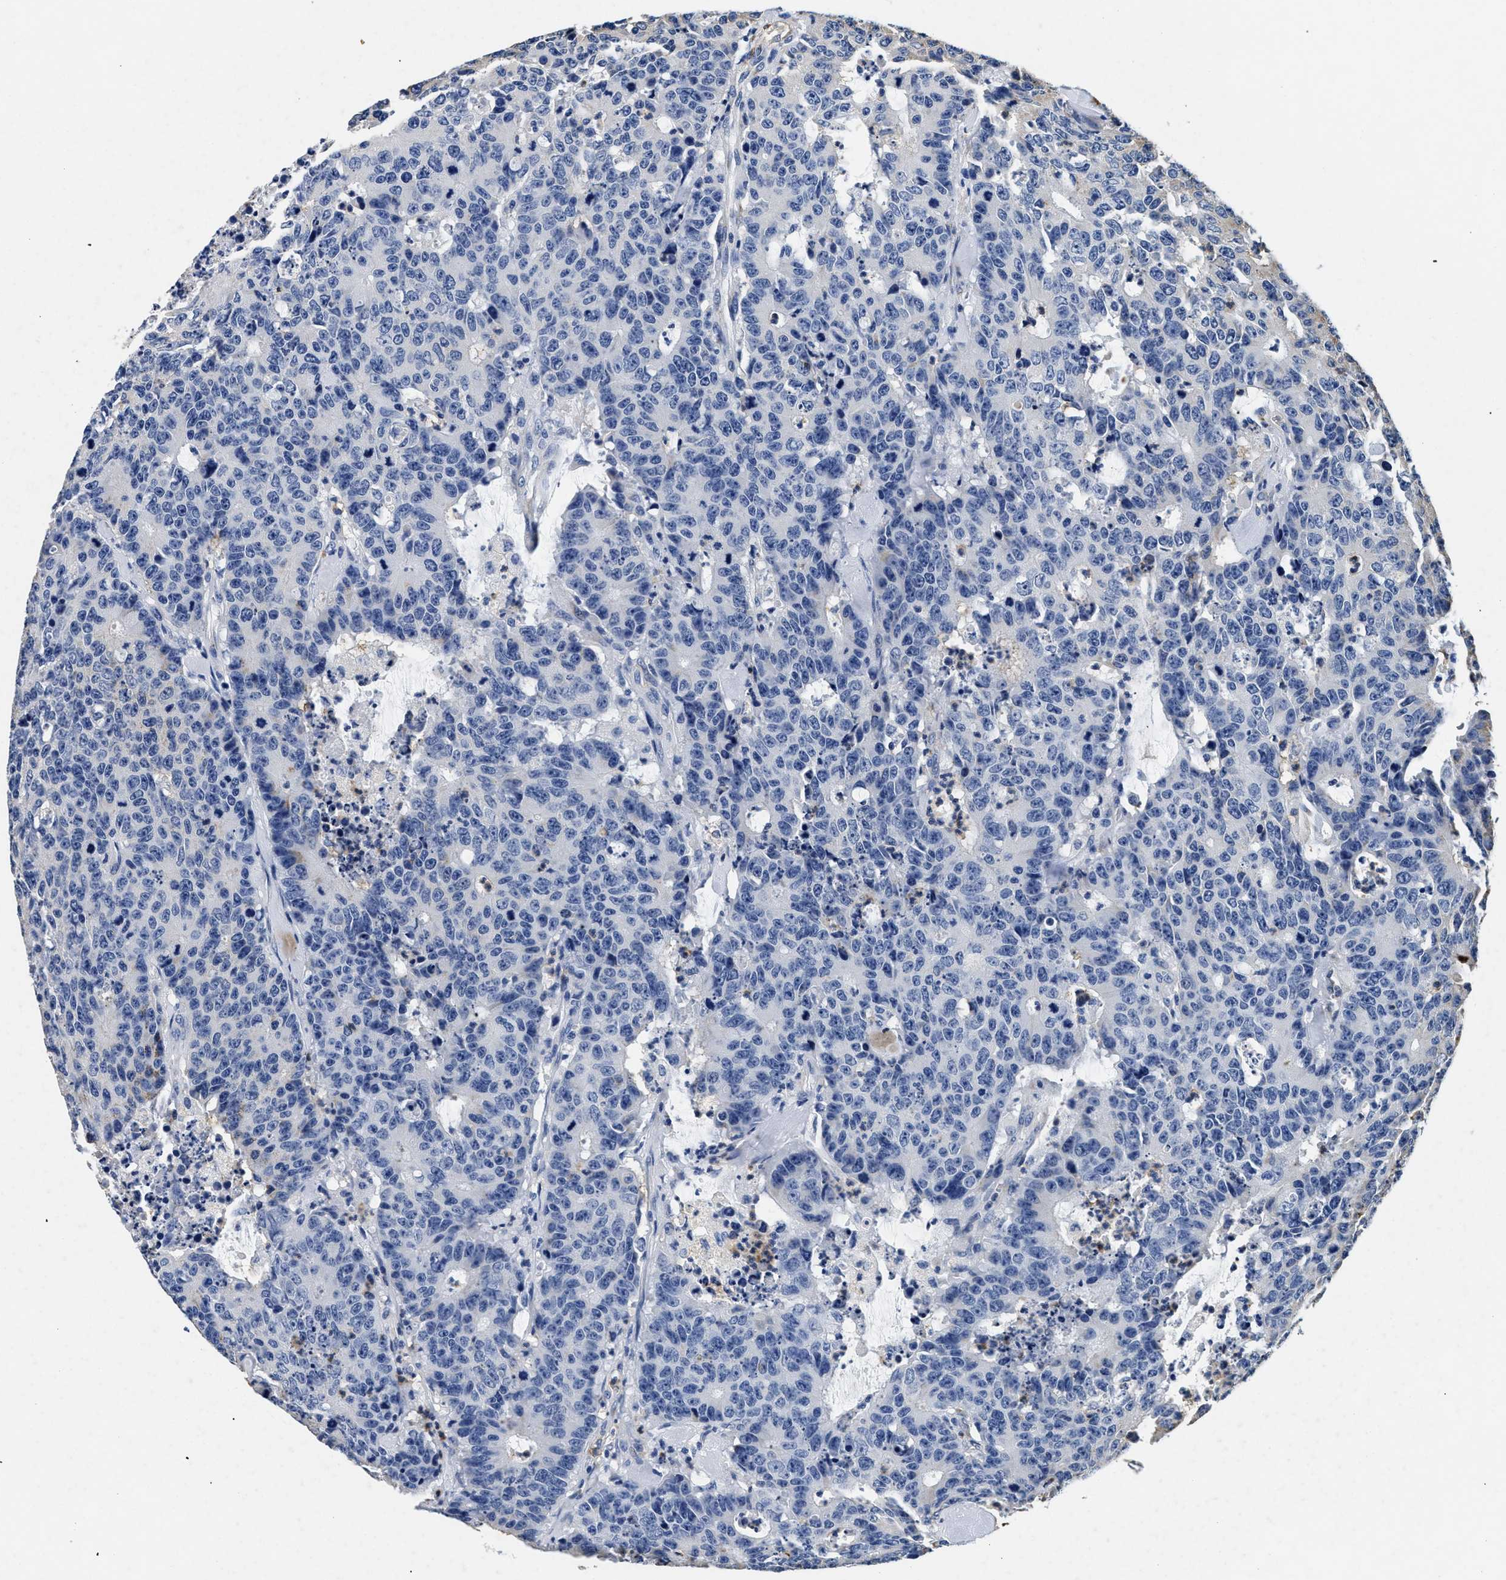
{"staining": {"intensity": "negative", "quantity": "none", "location": "none"}, "tissue": "colorectal cancer", "cell_type": "Tumor cells", "image_type": "cancer", "snomed": [{"axis": "morphology", "description": "Adenocarcinoma, NOS"}, {"axis": "topography", "description": "Colon"}], "caption": "The micrograph shows no significant positivity in tumor cells of adenocarcinoma (colorectal).", "gene": "LAMA3", "patient": {"sex": "female", "age": 86}}